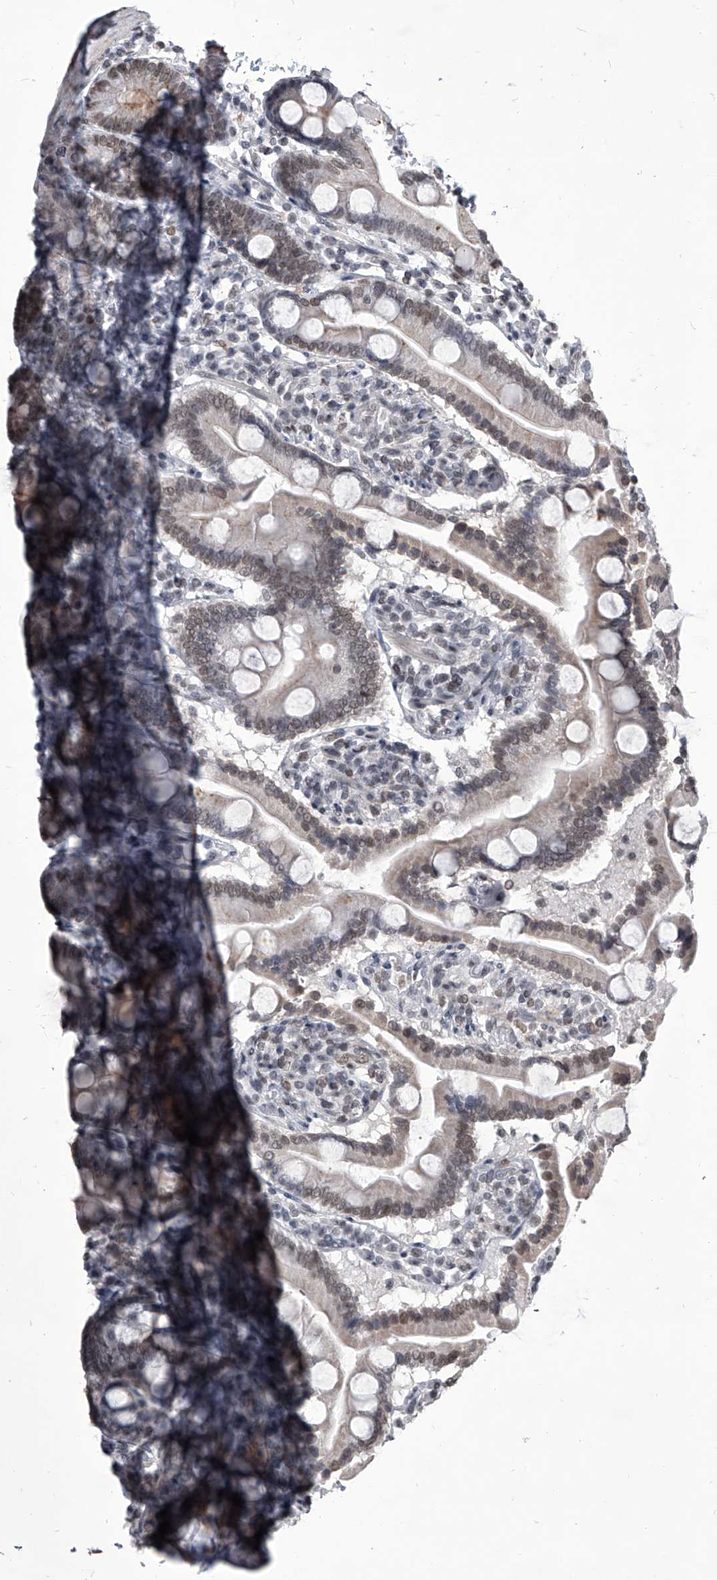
{"staining": {"intensity": "moderate", "quantity": "<25%", "location": "cytoplasmic/membranous,nuclear"}, "tissue": "duodenum", "cell_type": "Glandular cells", "image_type": "normal", "snomed": [{"axis": "morphology", "description": "Normal tissue, NOS"}, {"axis": "topography", "description": "Duodenum"}], "caption": "Immunohistochemistry of normal human duodenum reveals low levels of moderate cytoplasmic/membranous,nuclear expression in about <25% of glandular cells. The protein is shown in brown color, while the nuclei are stained blue.", "gene": "PPIL4", "patient": {"sex": "male", "age": 55}}